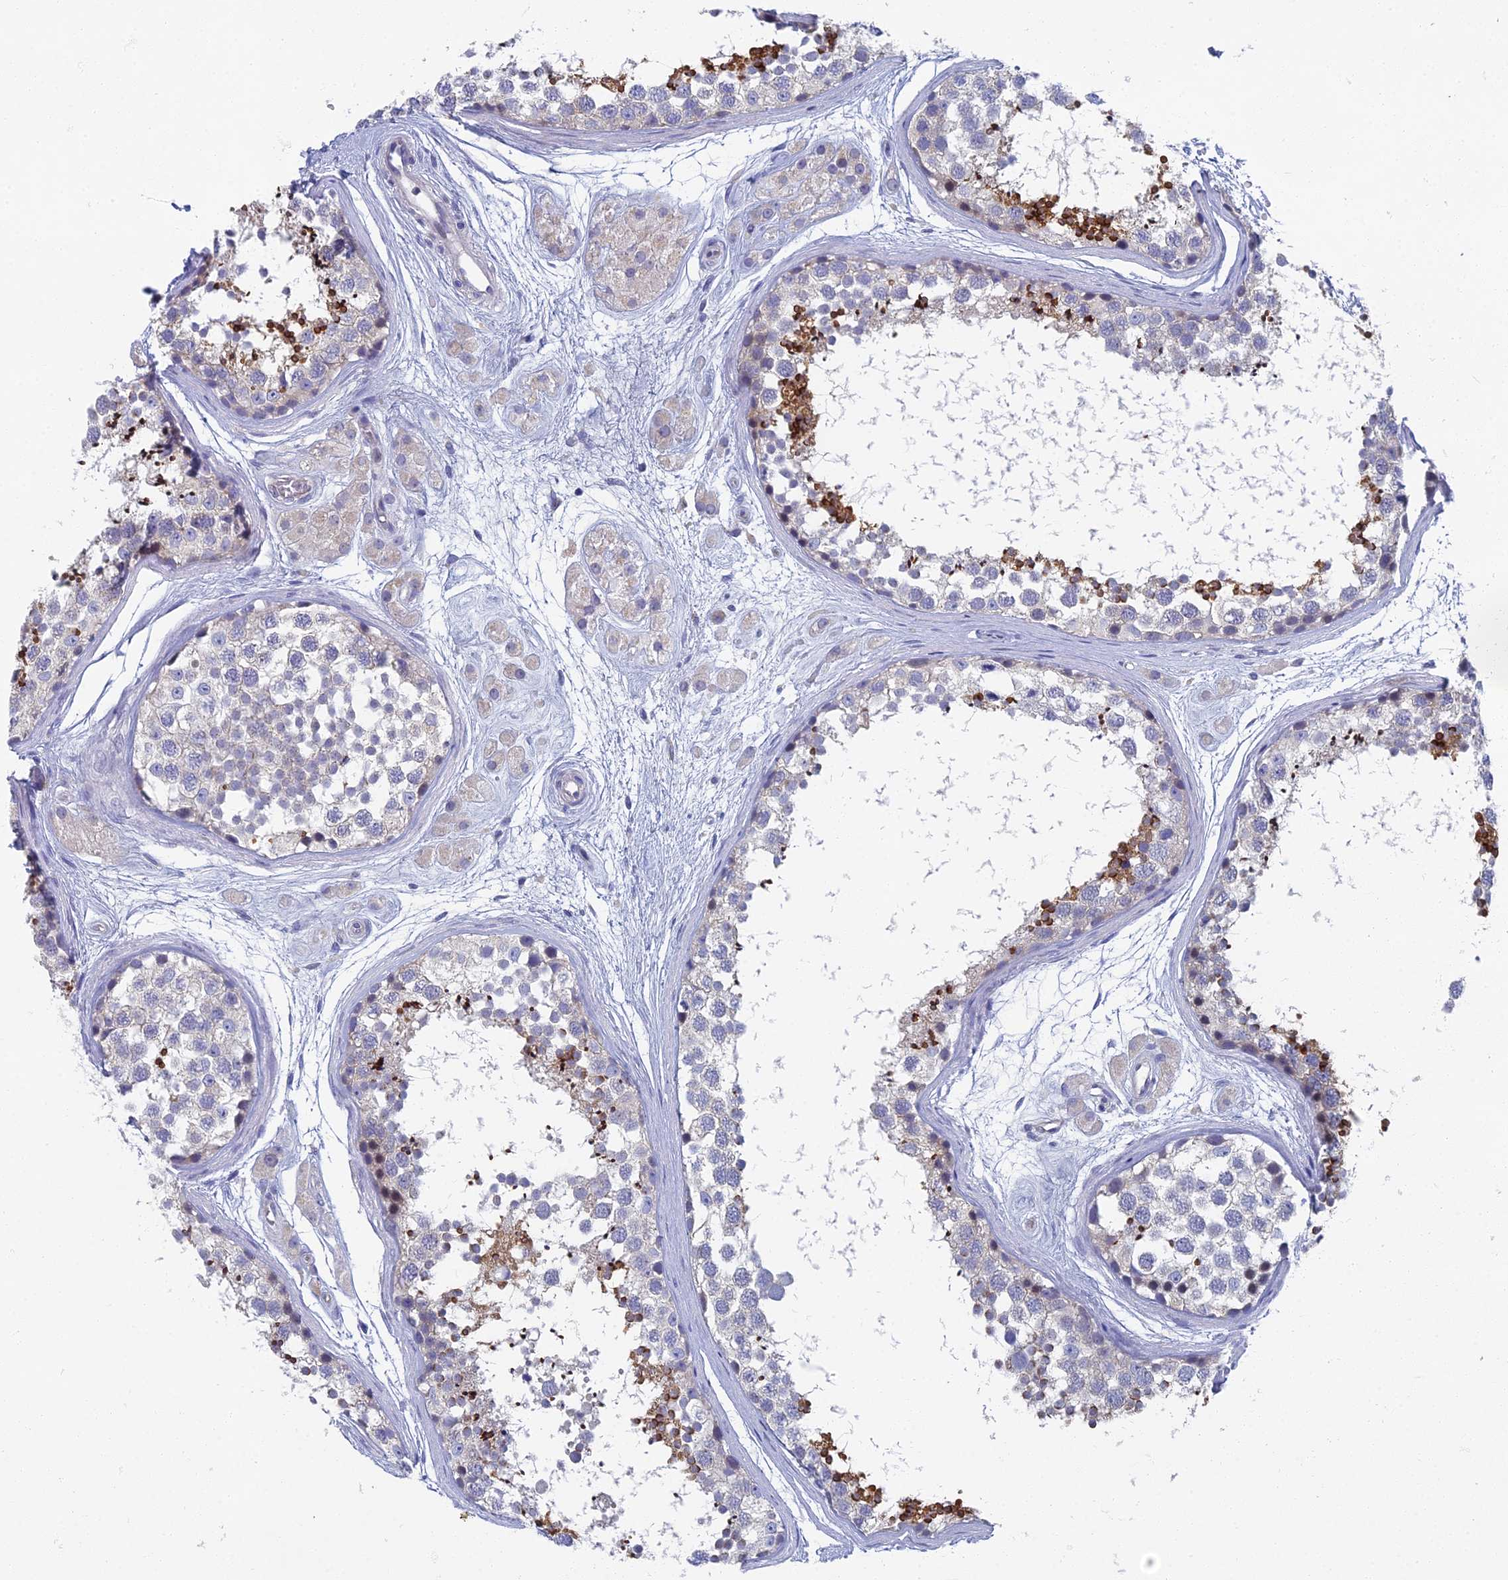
{"staining": {"intensity": "strong", "quantity": "<25%", "location": "cytoplasmic/membranous"}, "tissue": "testis", "cell_type": "Cells in seminiferous ducts", "image_type": "normal", "snomed": [{"axis": "morphology", "description": "Normal tissue, NOS"}, {"axis": "topography", "description": "Testis"}], "caption": "An IHC photomicrograph of normal tissue is shown. Protein staining in brown highlights strong cytoplasmic/membranous positivity in testis within cells in seminiferous ducts. The protein of interest is stained brown, and the nuclei are stained in blue (DAB (3,3'-diaminobenzidine) IHC with brightfield microscopy, high magnification).", "gene": "SPIN4", "patient": {"sex": "male", "age": 56}}